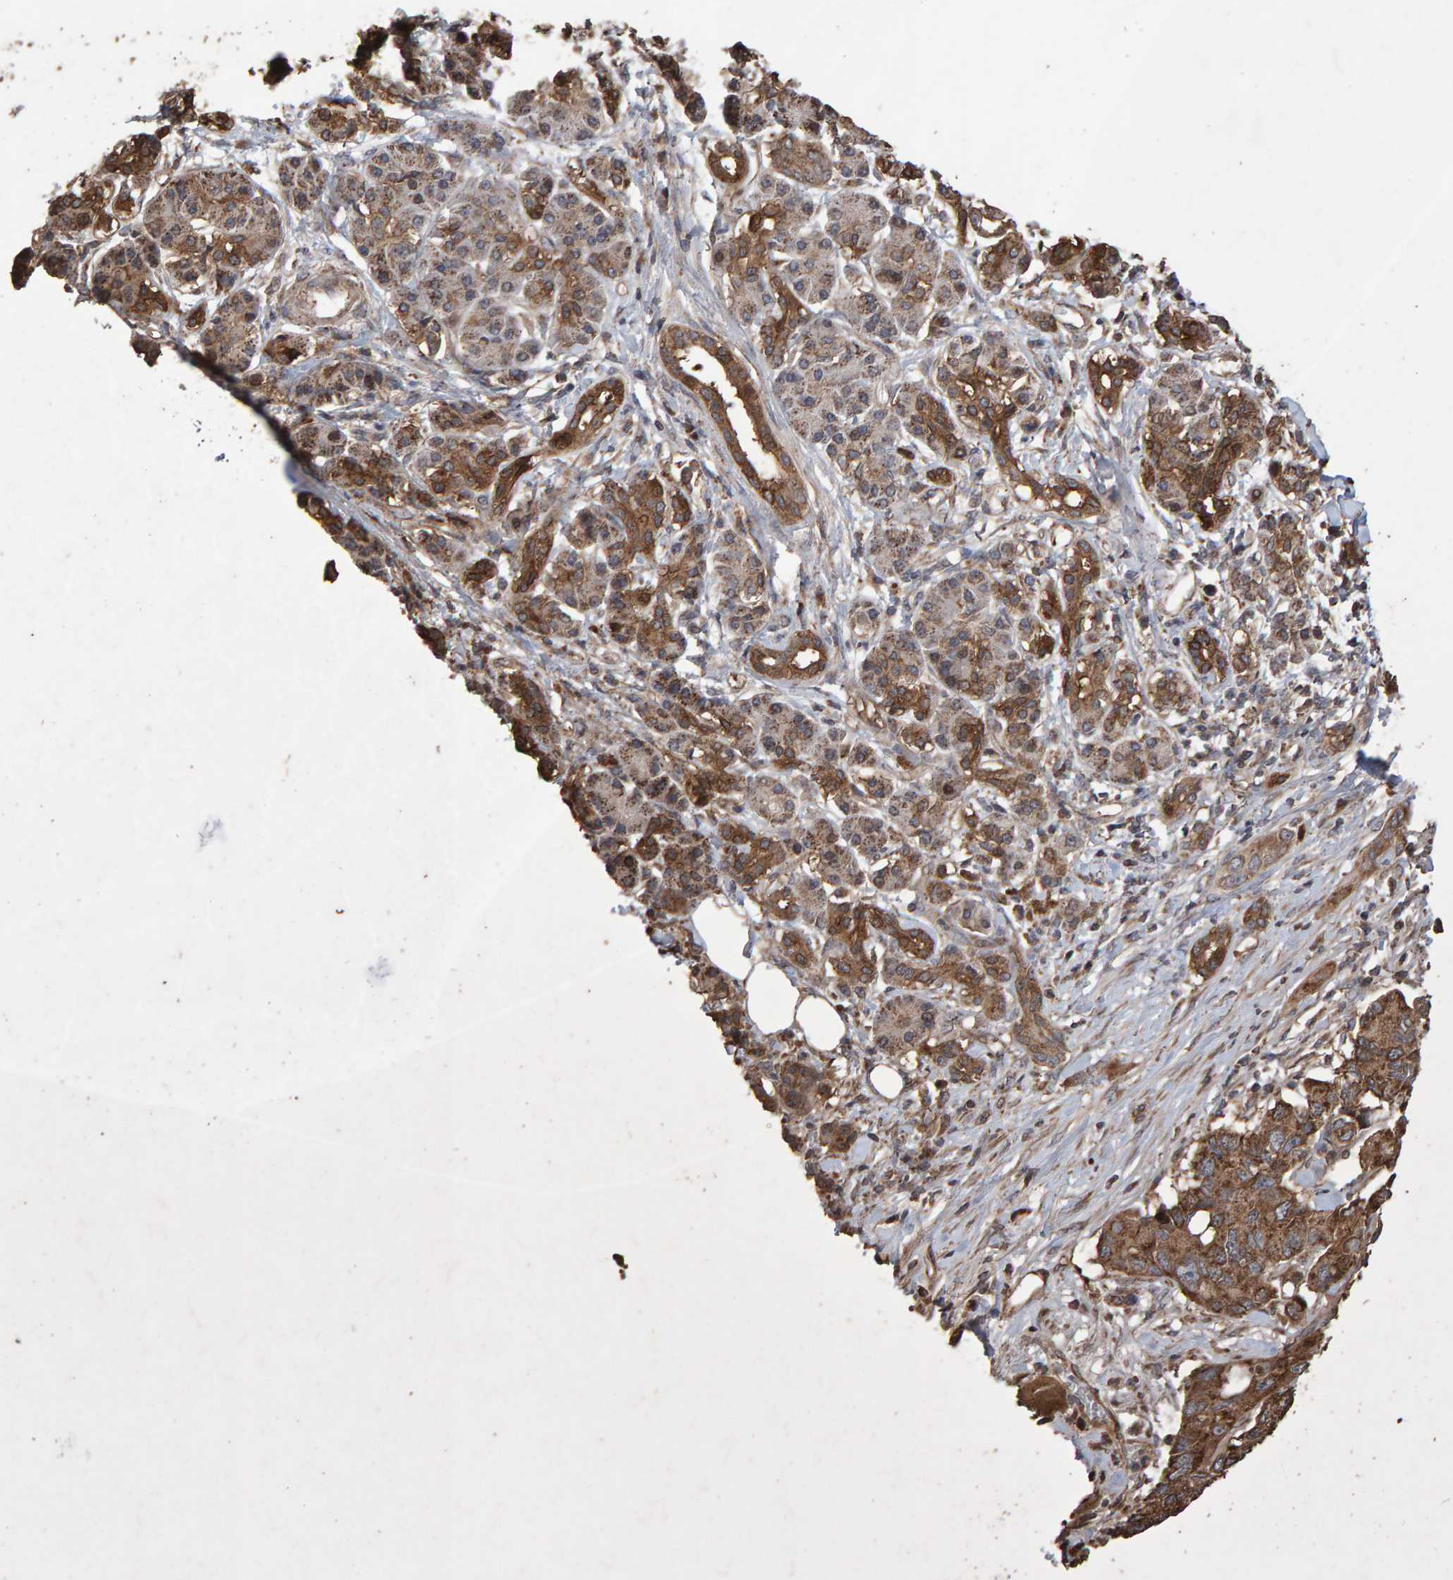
{"staining": {"intensity": "moderate", "quantity": ">75%", "location": "cytoplasmic/membranous"}, "tissue": "pancreatic cancer", "cell_type": "Tumor cells", "image_type": "cancer", "snomed": [{"axis": "morphology", "description": "Adenocarcinoma, NOS"}, {"axis": "topography", "description": "Pancreas"}], "caption": "Protein expression analysis of human pancreatic adenocarcinoma reveals moderate cytoplasmic/membranous expression in about >75% of tumor cells. (Brightfield microscopy of DAB IHC at high magnification).", "gene": "OSBP2", "patient": {"sex": "female", "age": 56}}